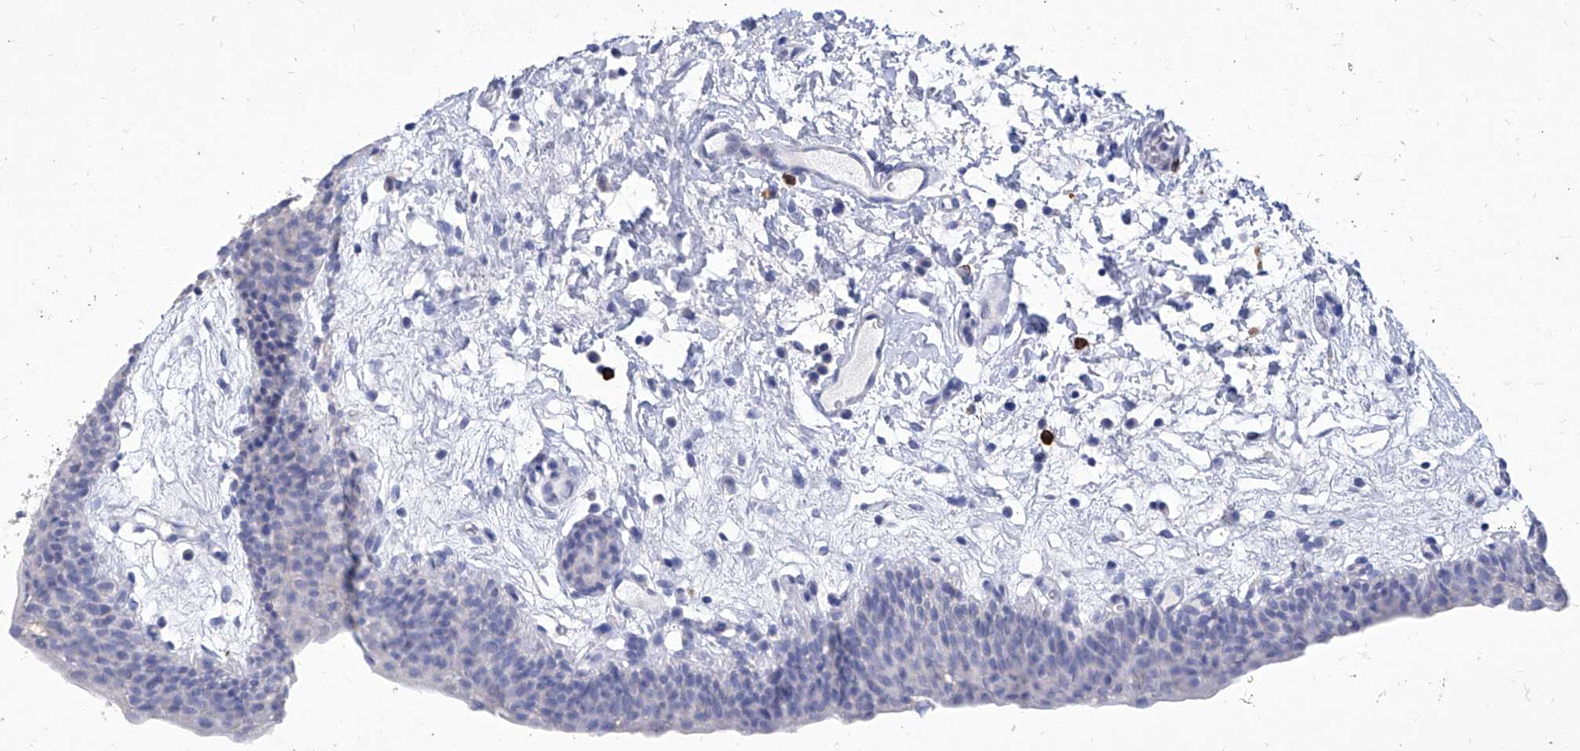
{"staining": {"intensity": "negative", "quantity": "none", "location": "none"}, "tissue": "urinary bladder", "cell_type": "Urothelial cells", "image_type": "normal", "snomed": [{"axis": "morphology", "description": "Normal tissue, NOS"}, {"axis": "topography", "description": "Urinary bladder"}], "caption": "This is an IHC image of unremarkable human urinary bladder. There is no staining in urothelial cells.", "gene": "IFNL2", "patient": {"sex": "male", "age": 83}}